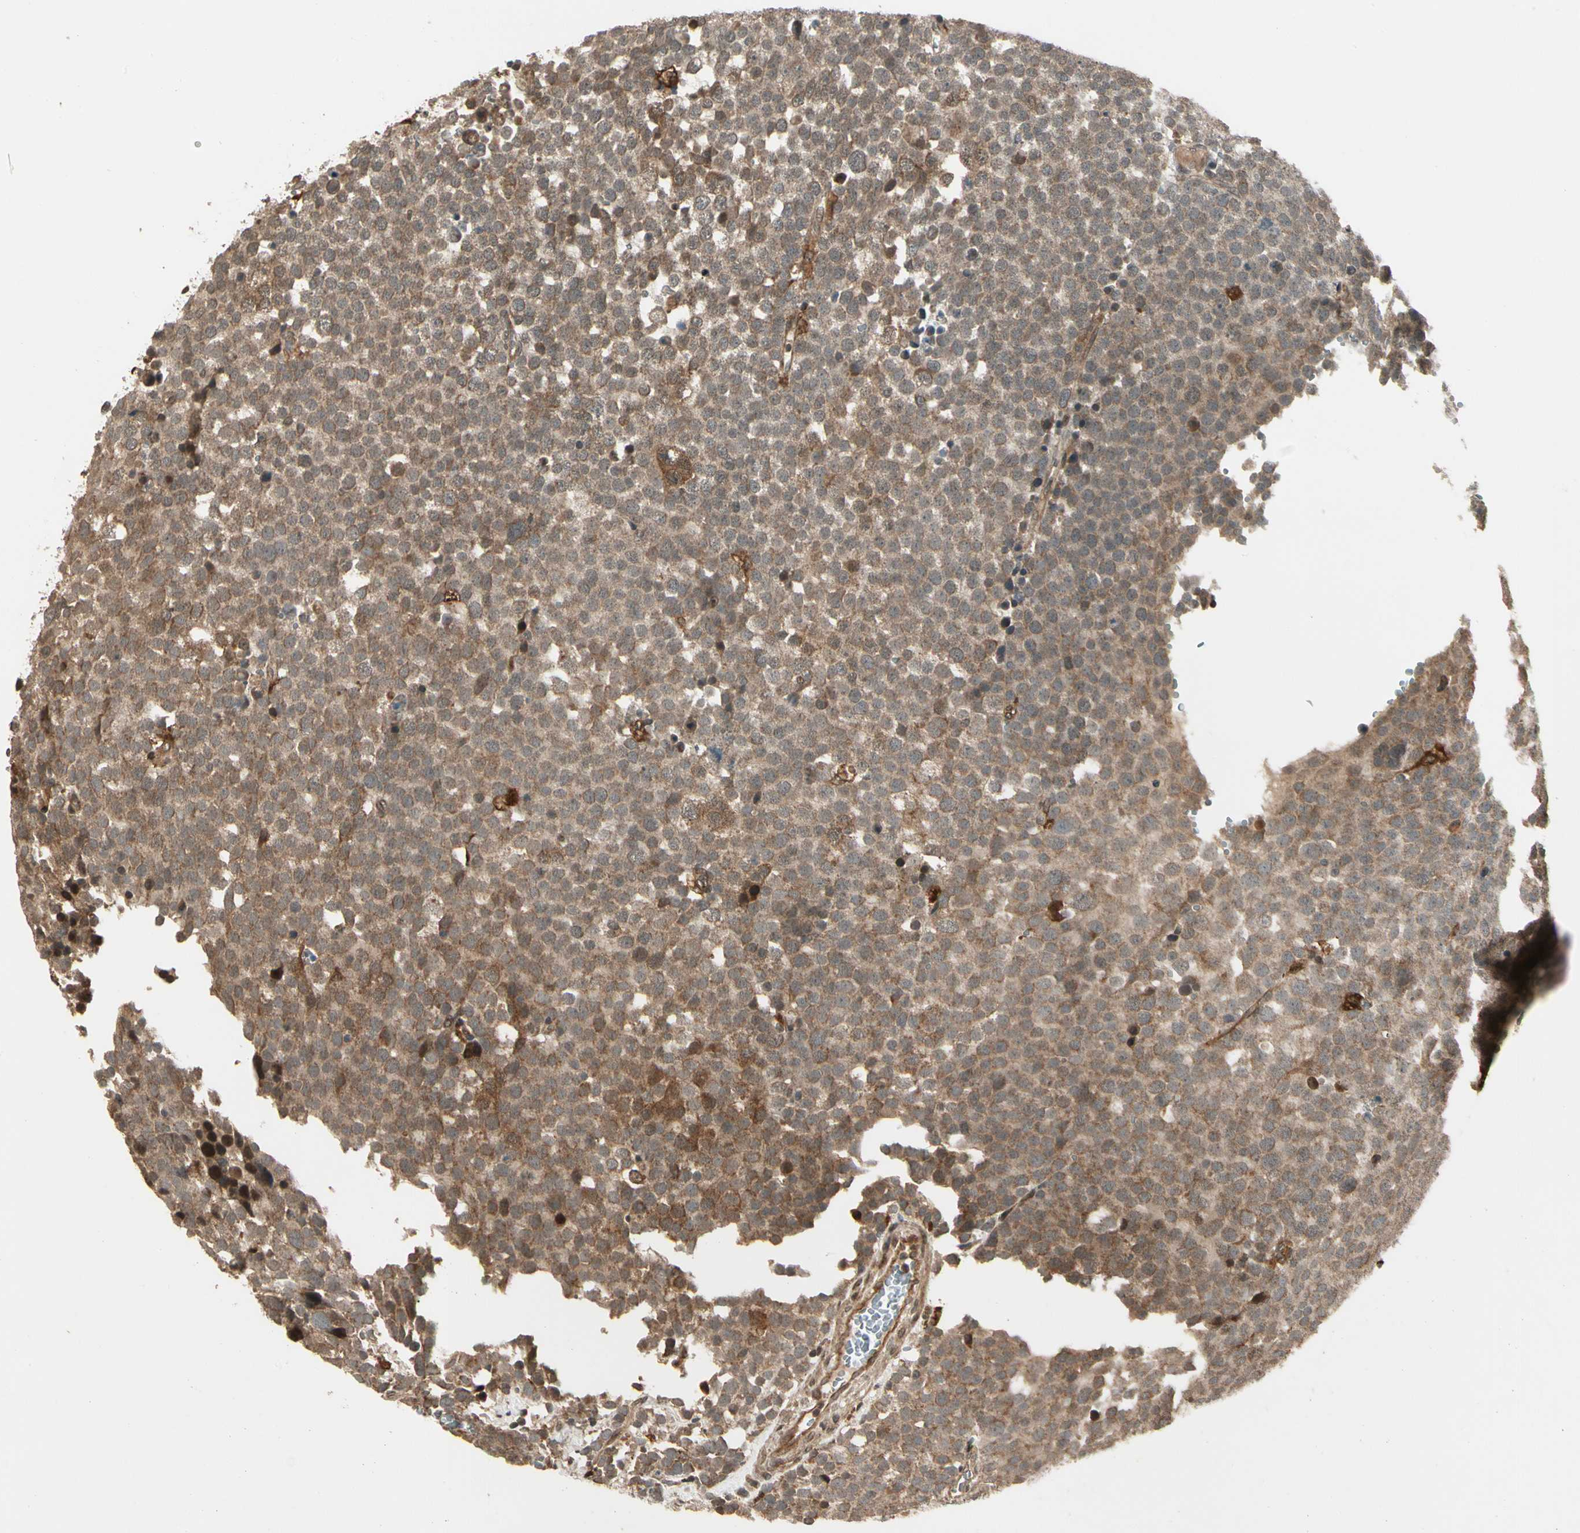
{"staining": {"intensity": "moderate", "quantity": ">75%", "location": "cytoplasmic/membranous"}, "tissue": "testis cancer", "cell_type": "Tumor cells", "image_type": "cancer", "snomed": [{"axis": "morphology", "description": "Seminoma, NOS"}, {"axis": "topography", "description": "Testis"}], "caption": "Protein expression analysis of testis cancer exhibits moderate cytoplasmic/membranous staining in about >75% of tumor cells.", "gene": "GLUL", "patient": {"sex": "male", "age": 71}}